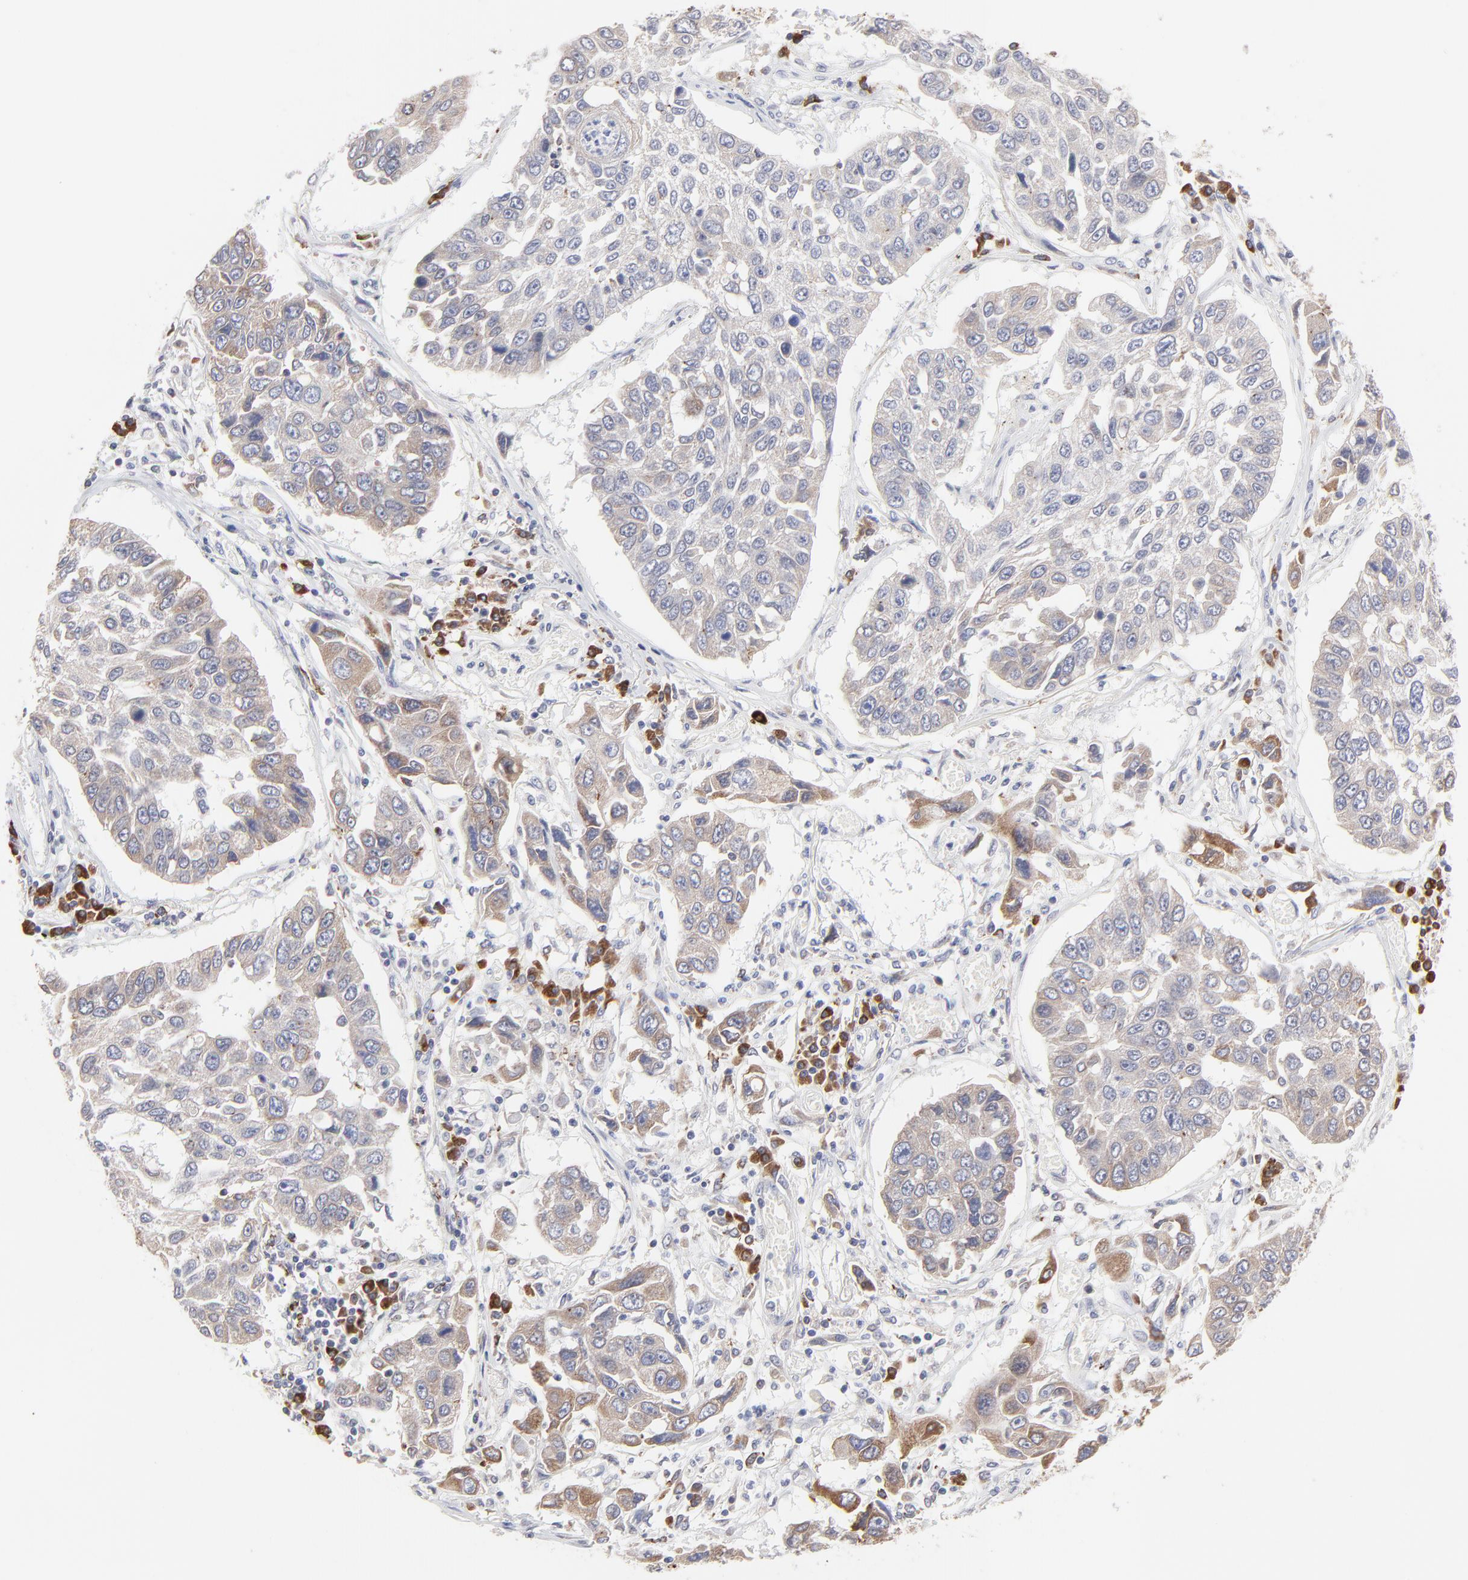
{"staining": {"intensity": "weak", "quantity": ">75%", "location": "cytoplasmic/membranous"}, "tissue": "lung cancer", "cell_type": "Tumor cells", "image_type": "cancer", "snomed": [{"axis": "morphology", "description": "Squamous cell carcinoma, NOS"}, {"axis": "topography", "description": "Lung"}], "caption": "Lung cancer stained with a protein marker demonstrates weak staining in tumor cells.", "gene": "TRIM22", "patient": {"sex": "male", "age": 71}}